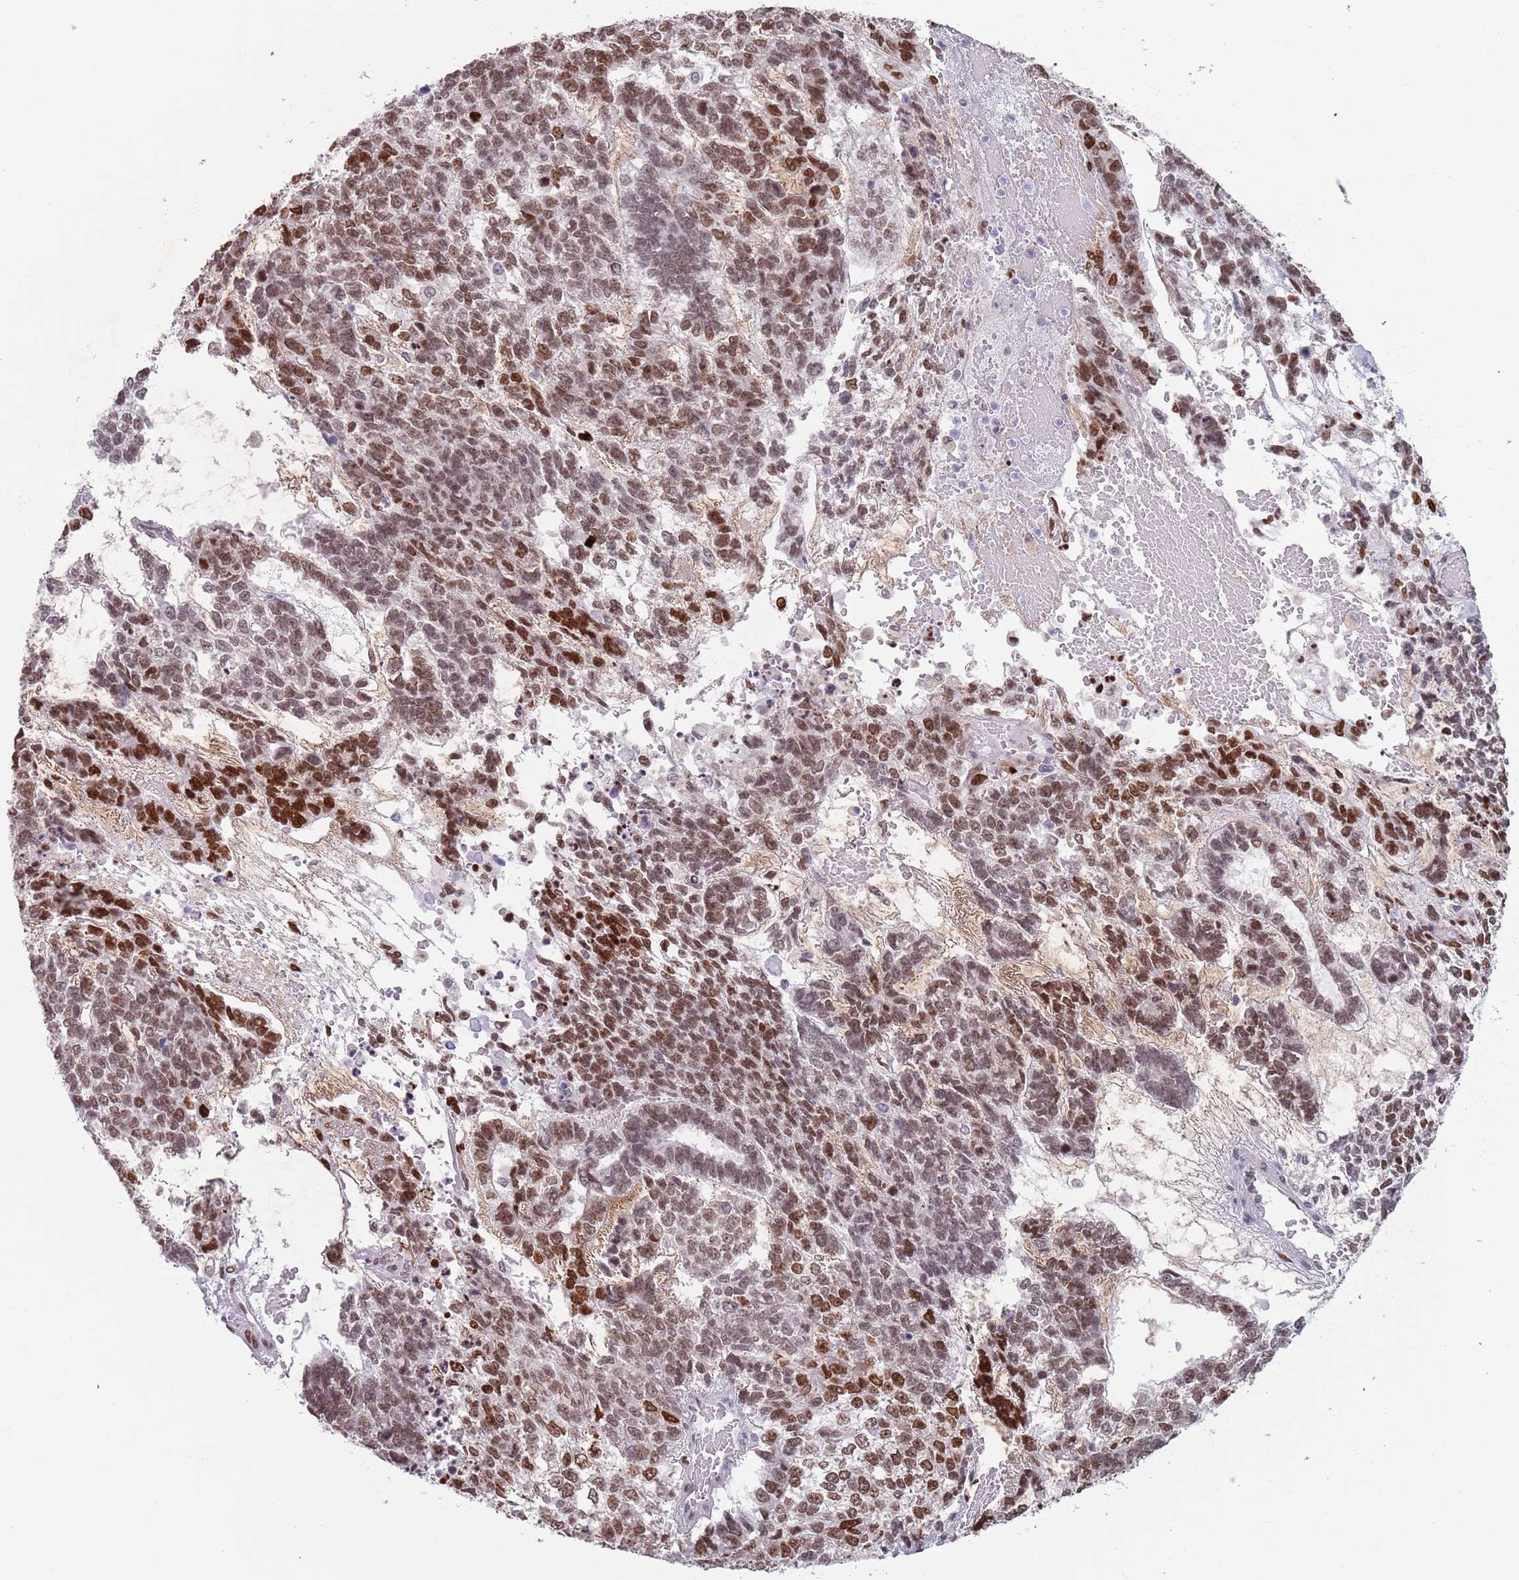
{"staining": {"intensity": "moderate", "quantity": ">75%", "location": "nuclear"}, "tissue": "testis cancer", "cell_type": "Tumor cells", "image_type": "cancer", "snomed": [{"axis": "morphology", "description": "Carcinoma, Embryonal, NOS"}, {"axis": "topography", "description": "Testis"}], "caption": "Testis cancer (embryonal carcinoma) stained with a brown dye reveals moderate nuclear positive expression in about >75% of tumor cells.", "gene": "MFSD12", "patient": {"sex": "male", "age": 23}}